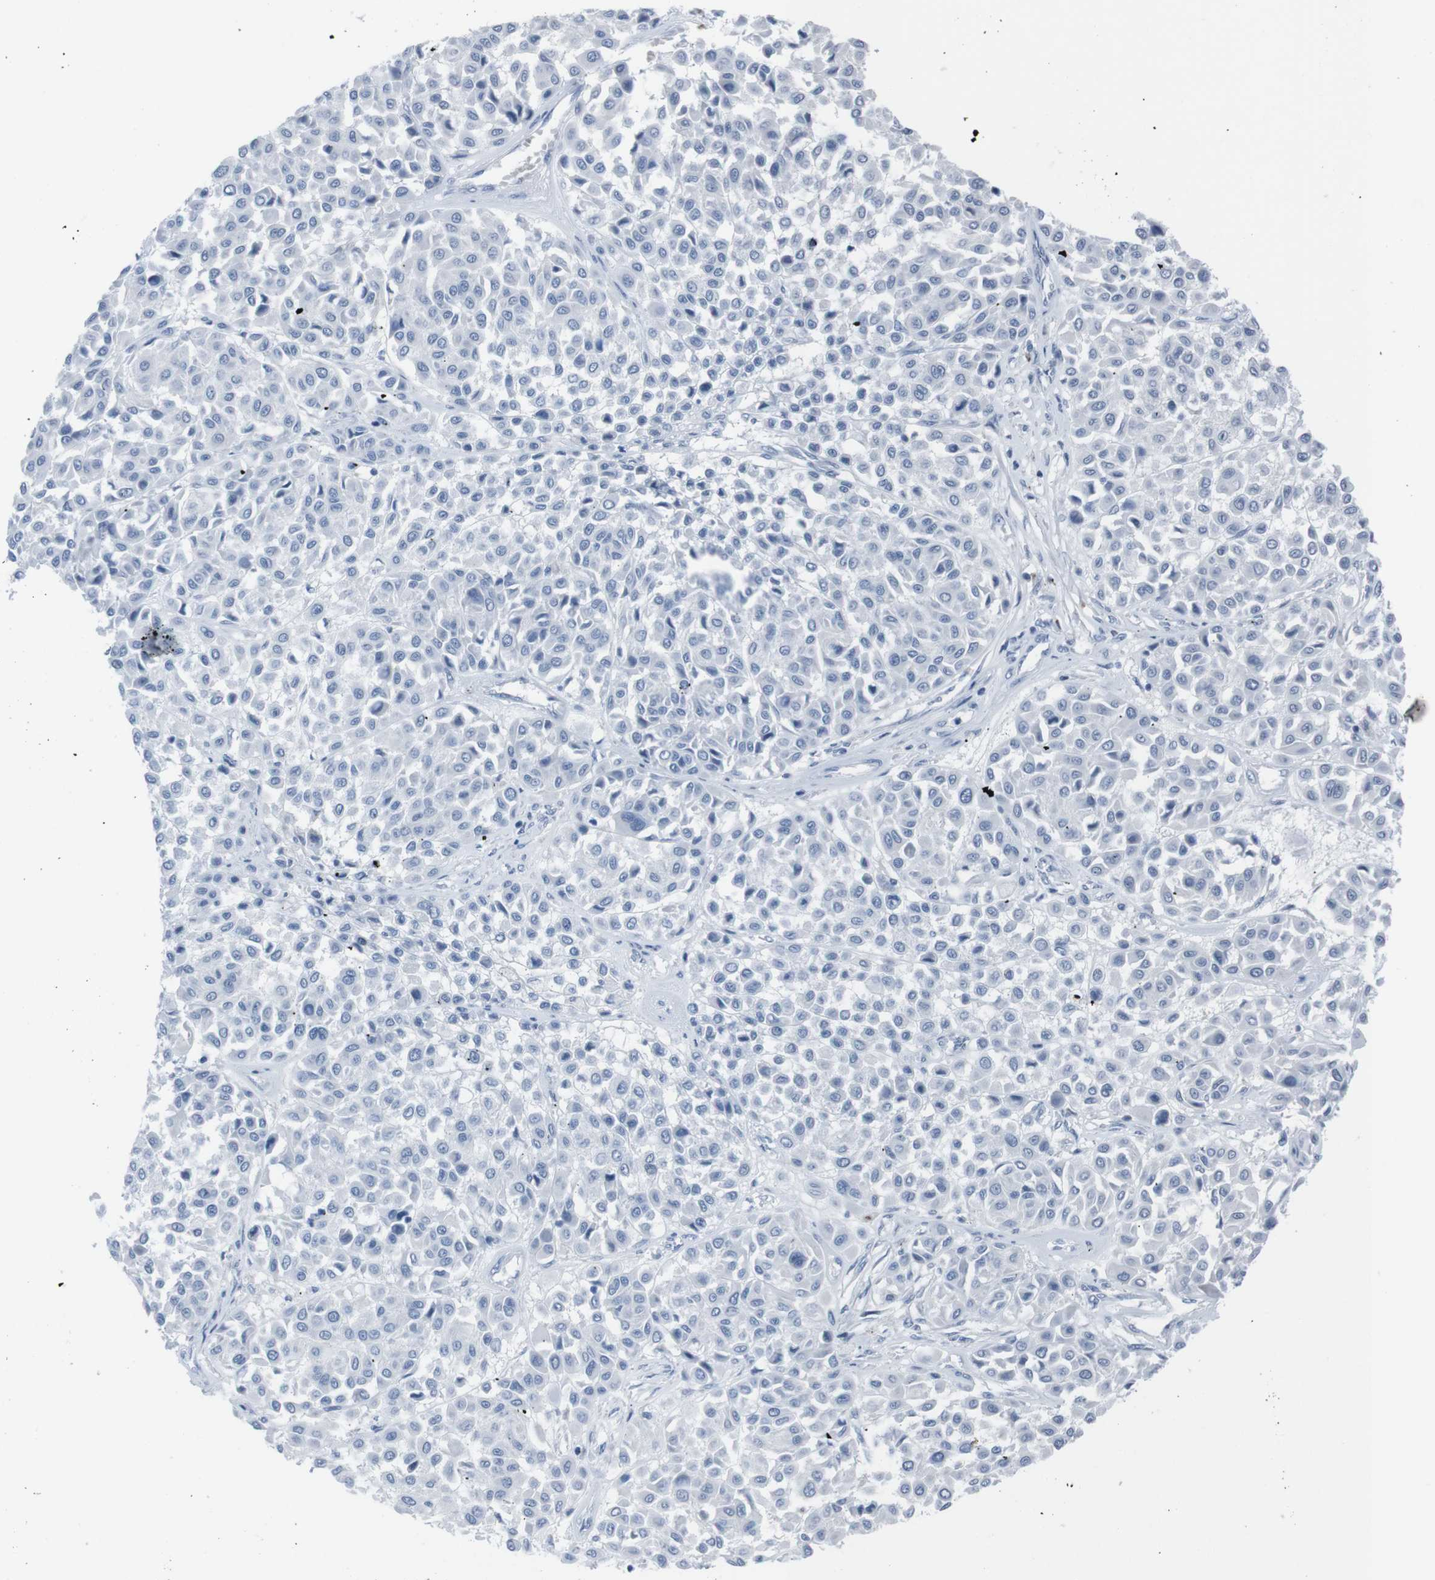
{"staining": {"intensity": "negative", "quantity": "none", "location": "none"}, "tissue": "melanoma", "cell_type": "Tumor cells", "image_type": "cancer", "snomed": [{"axis": "morphology", "description": "Malignant melanoma, Metastatic site"}, {"axis": "topography", "description": "Soft tissue"}], "caption": "Immunohistochemical staining of melanoma exhibits no significant positivity in tumor cells.", "gene": "ST6GAL1", "patient": {"sex": "male", "age": 41}}